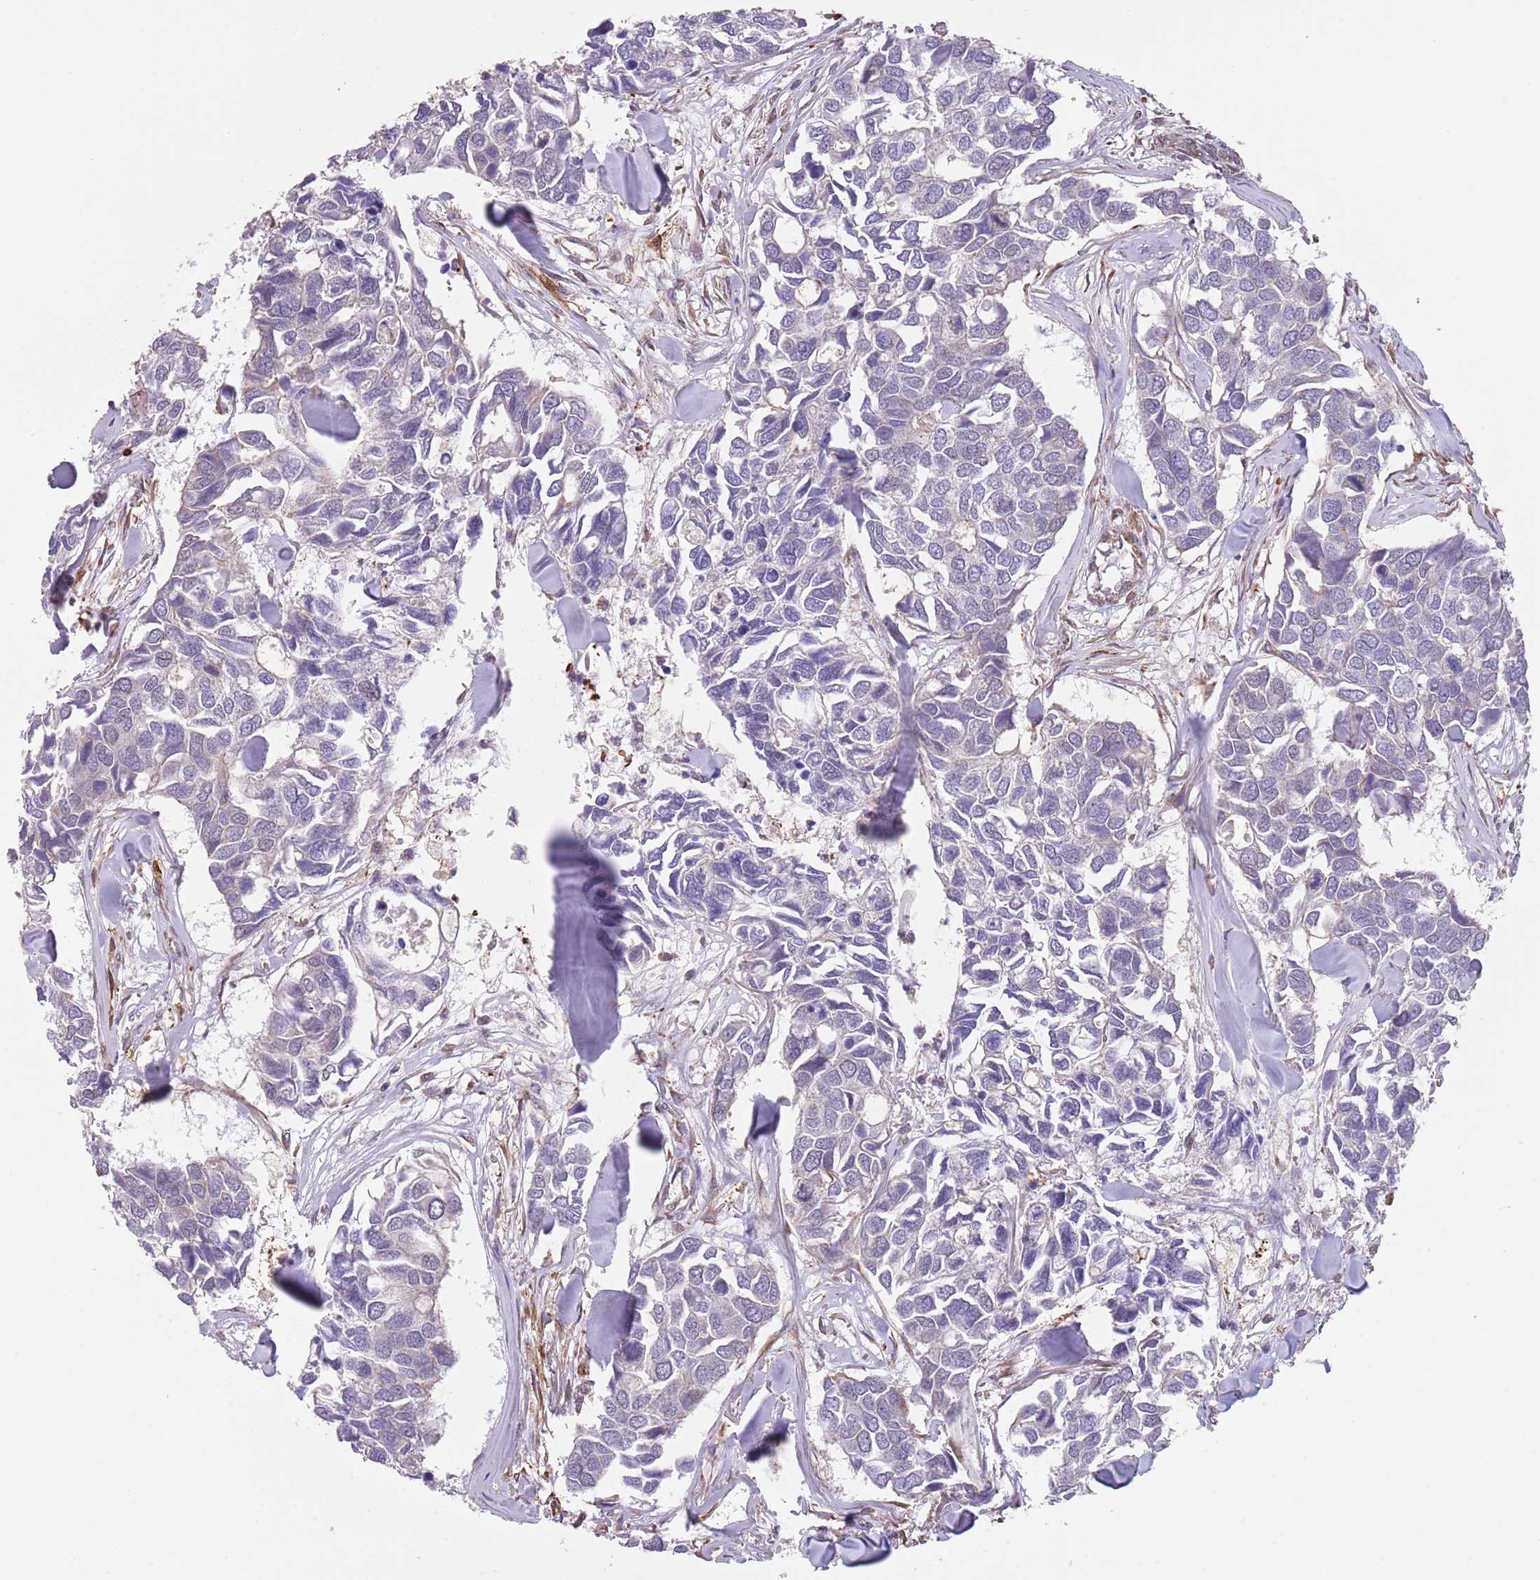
{"staining": {"intensity": "negative", "quantity": "none", "location": "none"}, "tissue": "breast cancer", "cell_type": "Tumor cells", "image_type": "cancer", "snomed": [{"axis": "morphology", "description": "Duct carcinoma"}, {"axis": "topography", "description": "Breast"}], "caption": "Immunohistochemistry (IHC) histopathology image of neoplastic tissue: breast intraductal carcinoma stained with DAB (3,3'-diaminobenzidine) reveals no significant protein staining in tumor cells.", "gene": "CREBZF", "patient": {"sex": "female", "age": 83}}